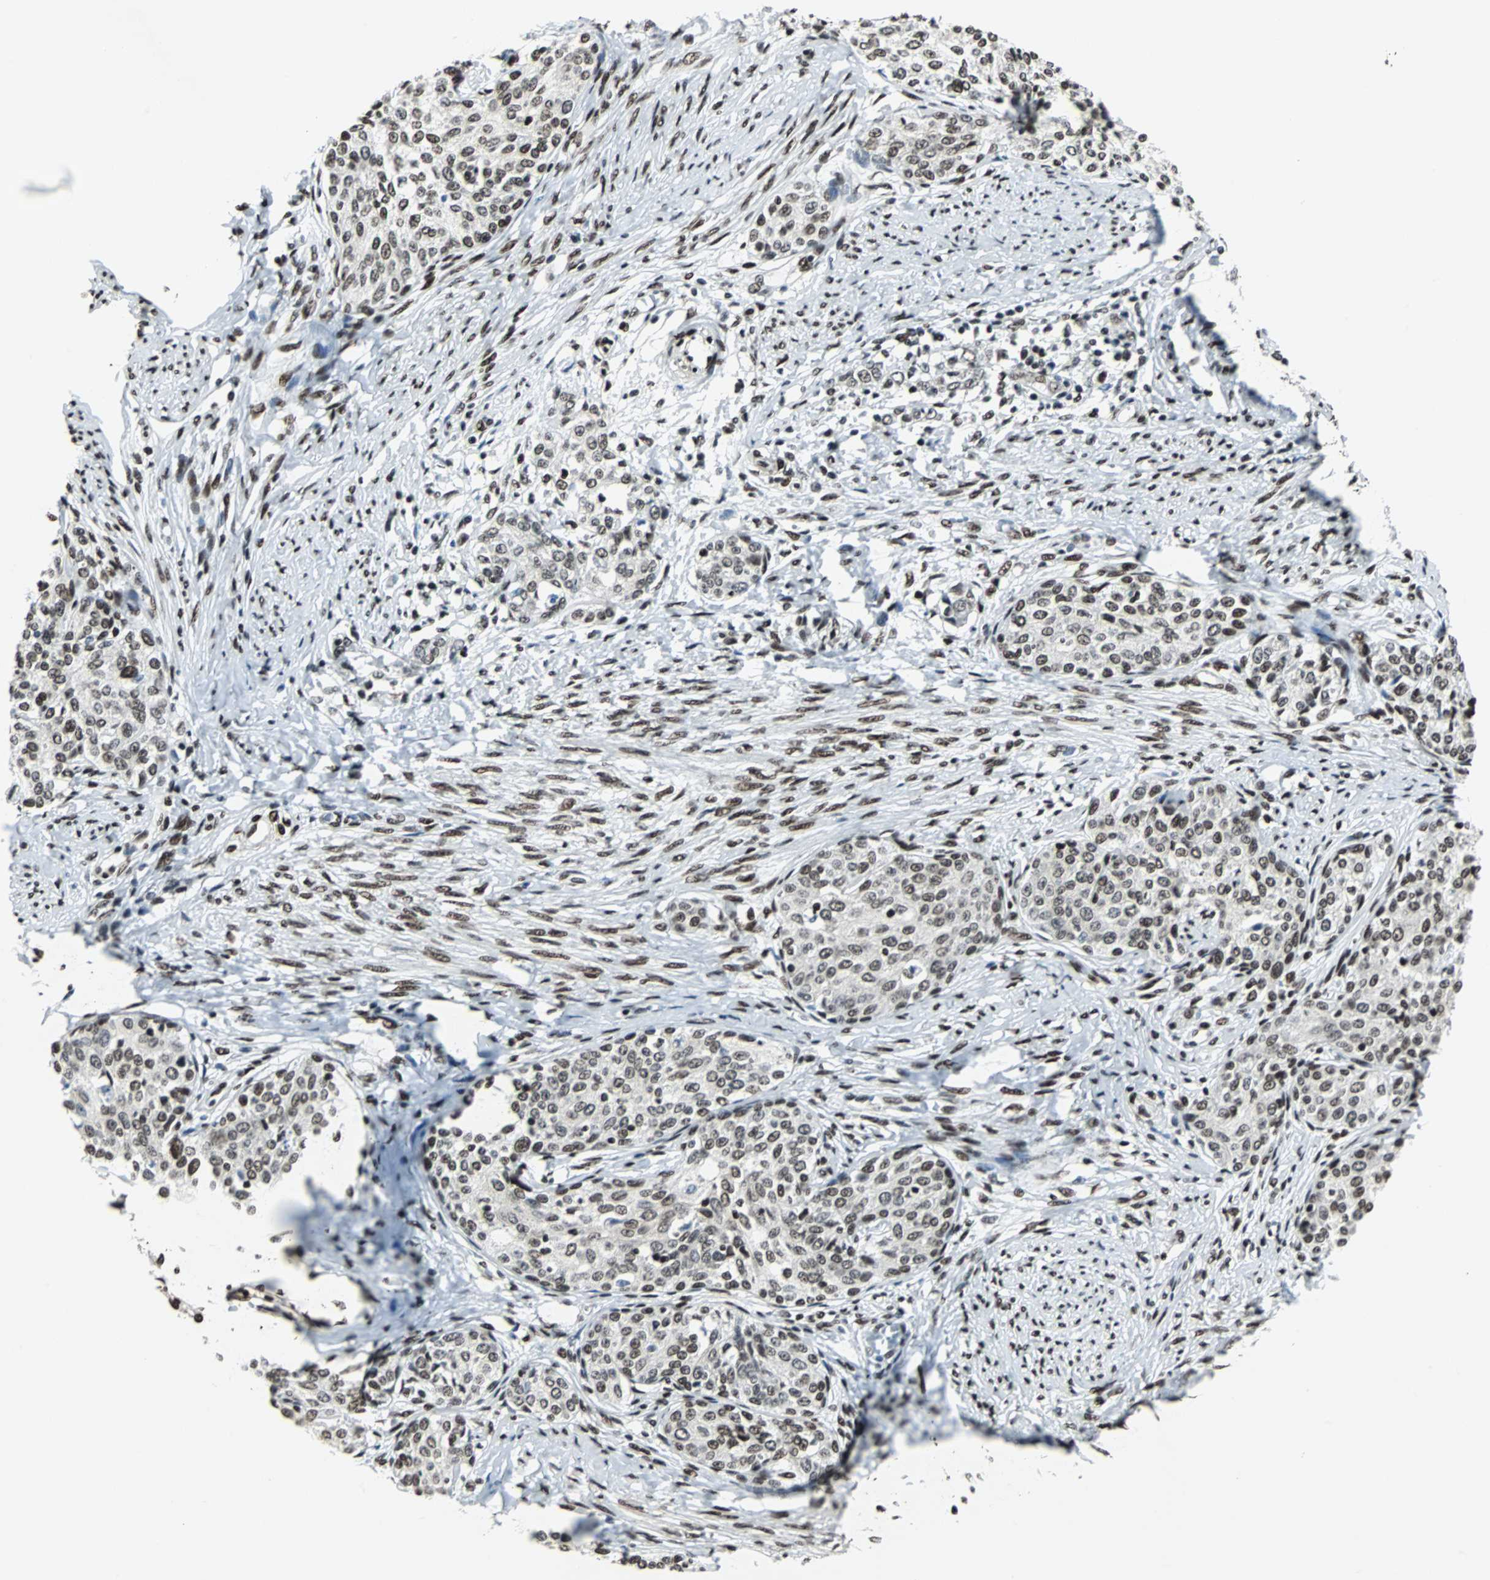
{"staining": {"intensity": "moderate", "quantity": ">75%", "location": "nuclear"}, "tissue": "cervical cancer", "cell_type": "Tumor cells", "image_type": "cancer", "snomed": [{"axis": "morphology", "description": "Squamous cell carcinoma, NOS"}, {"axis": "morphology", "description": "Adenocarcinoma, NOS"}, {"axis": "topography", "description": "Cervix"}], "caption": "This is an image of immunohistochemistry (IHC) staining of adenocarcinoma (cervical), which shows moderate positivity in the nuclear of tumor cells.", "gene": "MEF2D", "patient": {"sex": "female", "age": 52}}